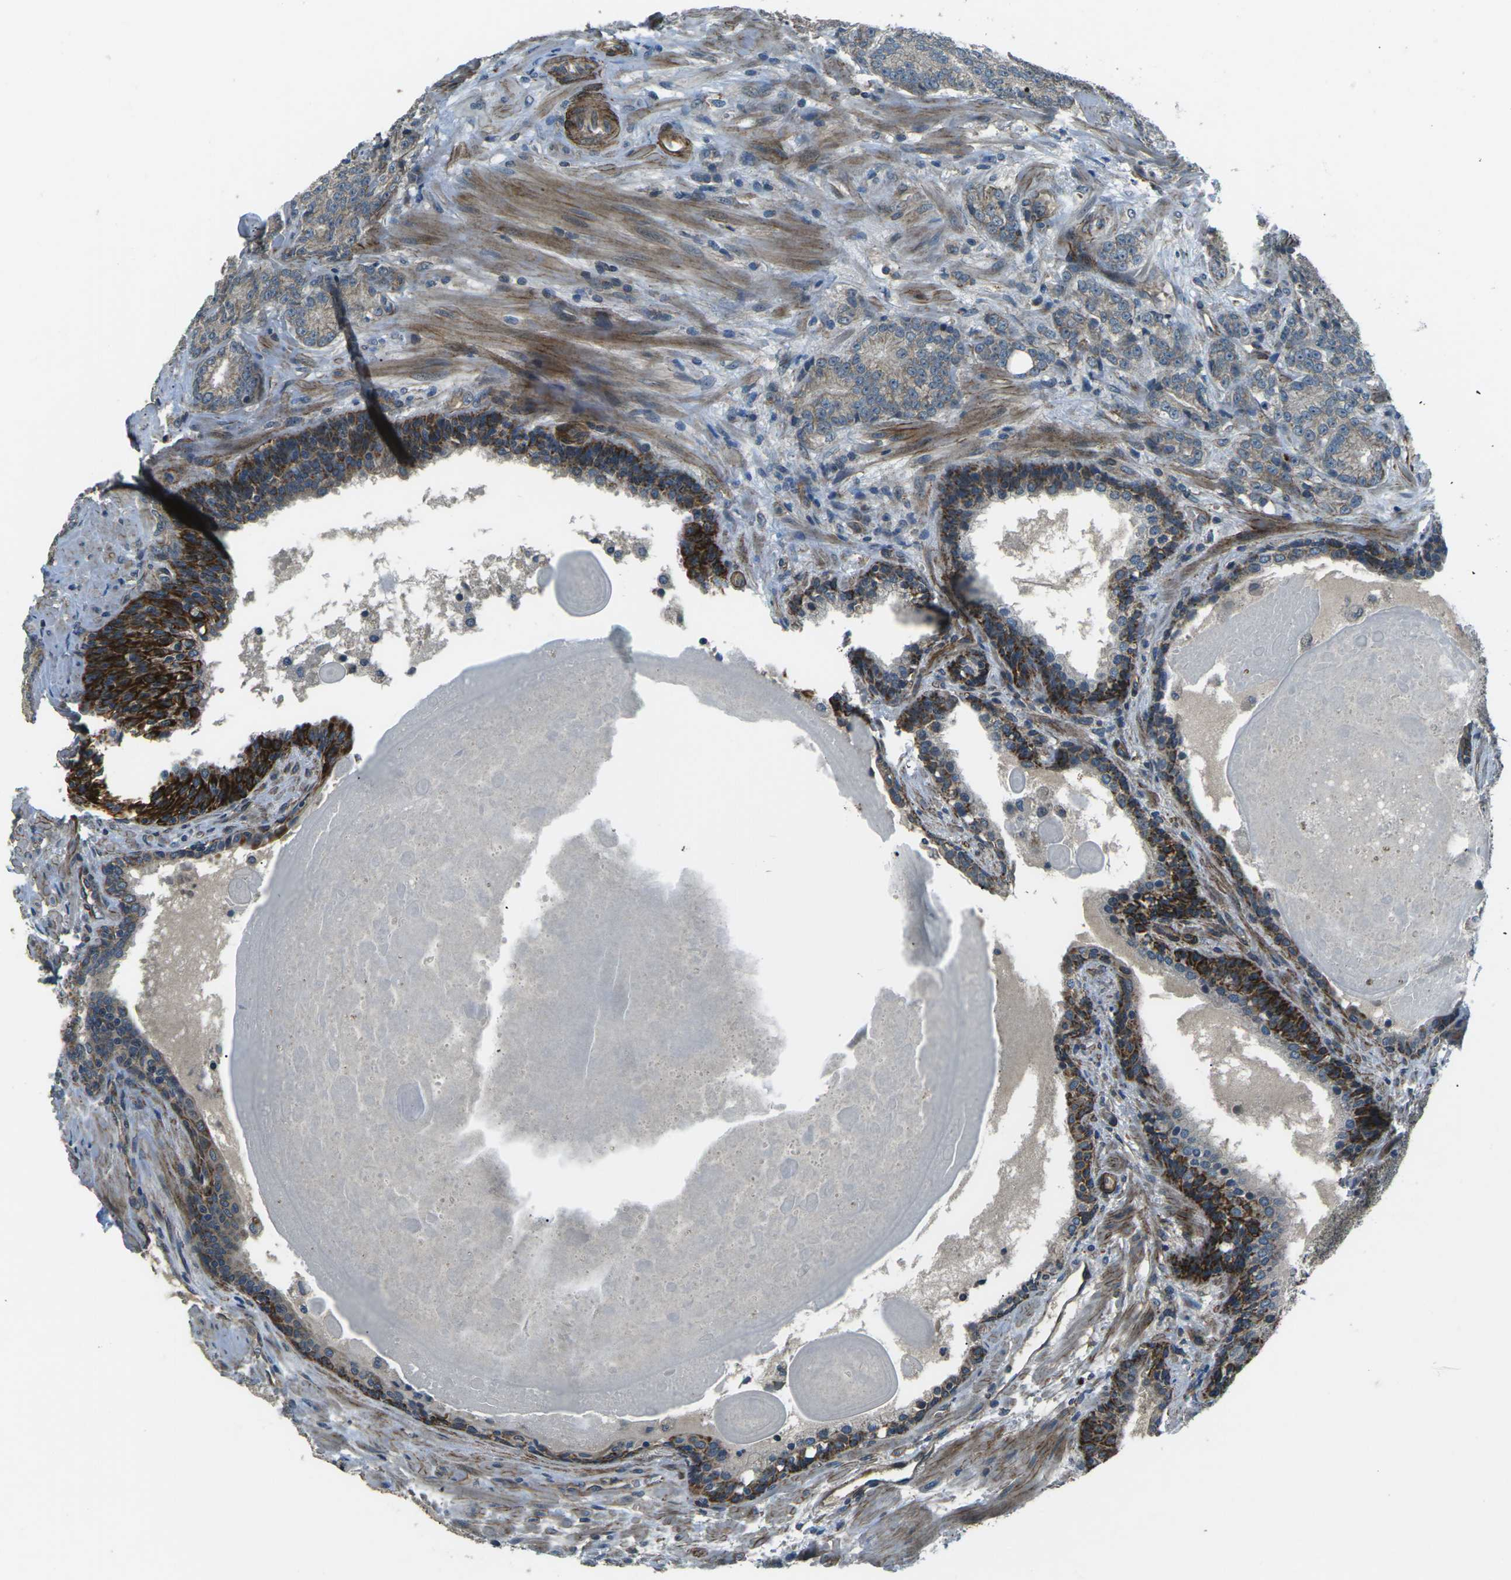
{"staining": {"intensity": "strong", "quantity": "25%-75%", "location": "cytoplasmic/membranous"}, "tissue": "prostate cancer", "cell_type": "Tumor cells", "image_type": "cancer", "snomed": [{"axis": "morphology", "description": "Adenocarcinoma, High grade"}, {"axis": "topography", "description": "Prostate"}], "caption": "Immunohistochemical staining of prostate adenocarcinoma (high-grade) displays high levels of strong cytoplasmic/membranous expression in about 25%-75% of tumor cells.", "gene": "AFAP1", "patient": {"sex": "male", "age": 61}}